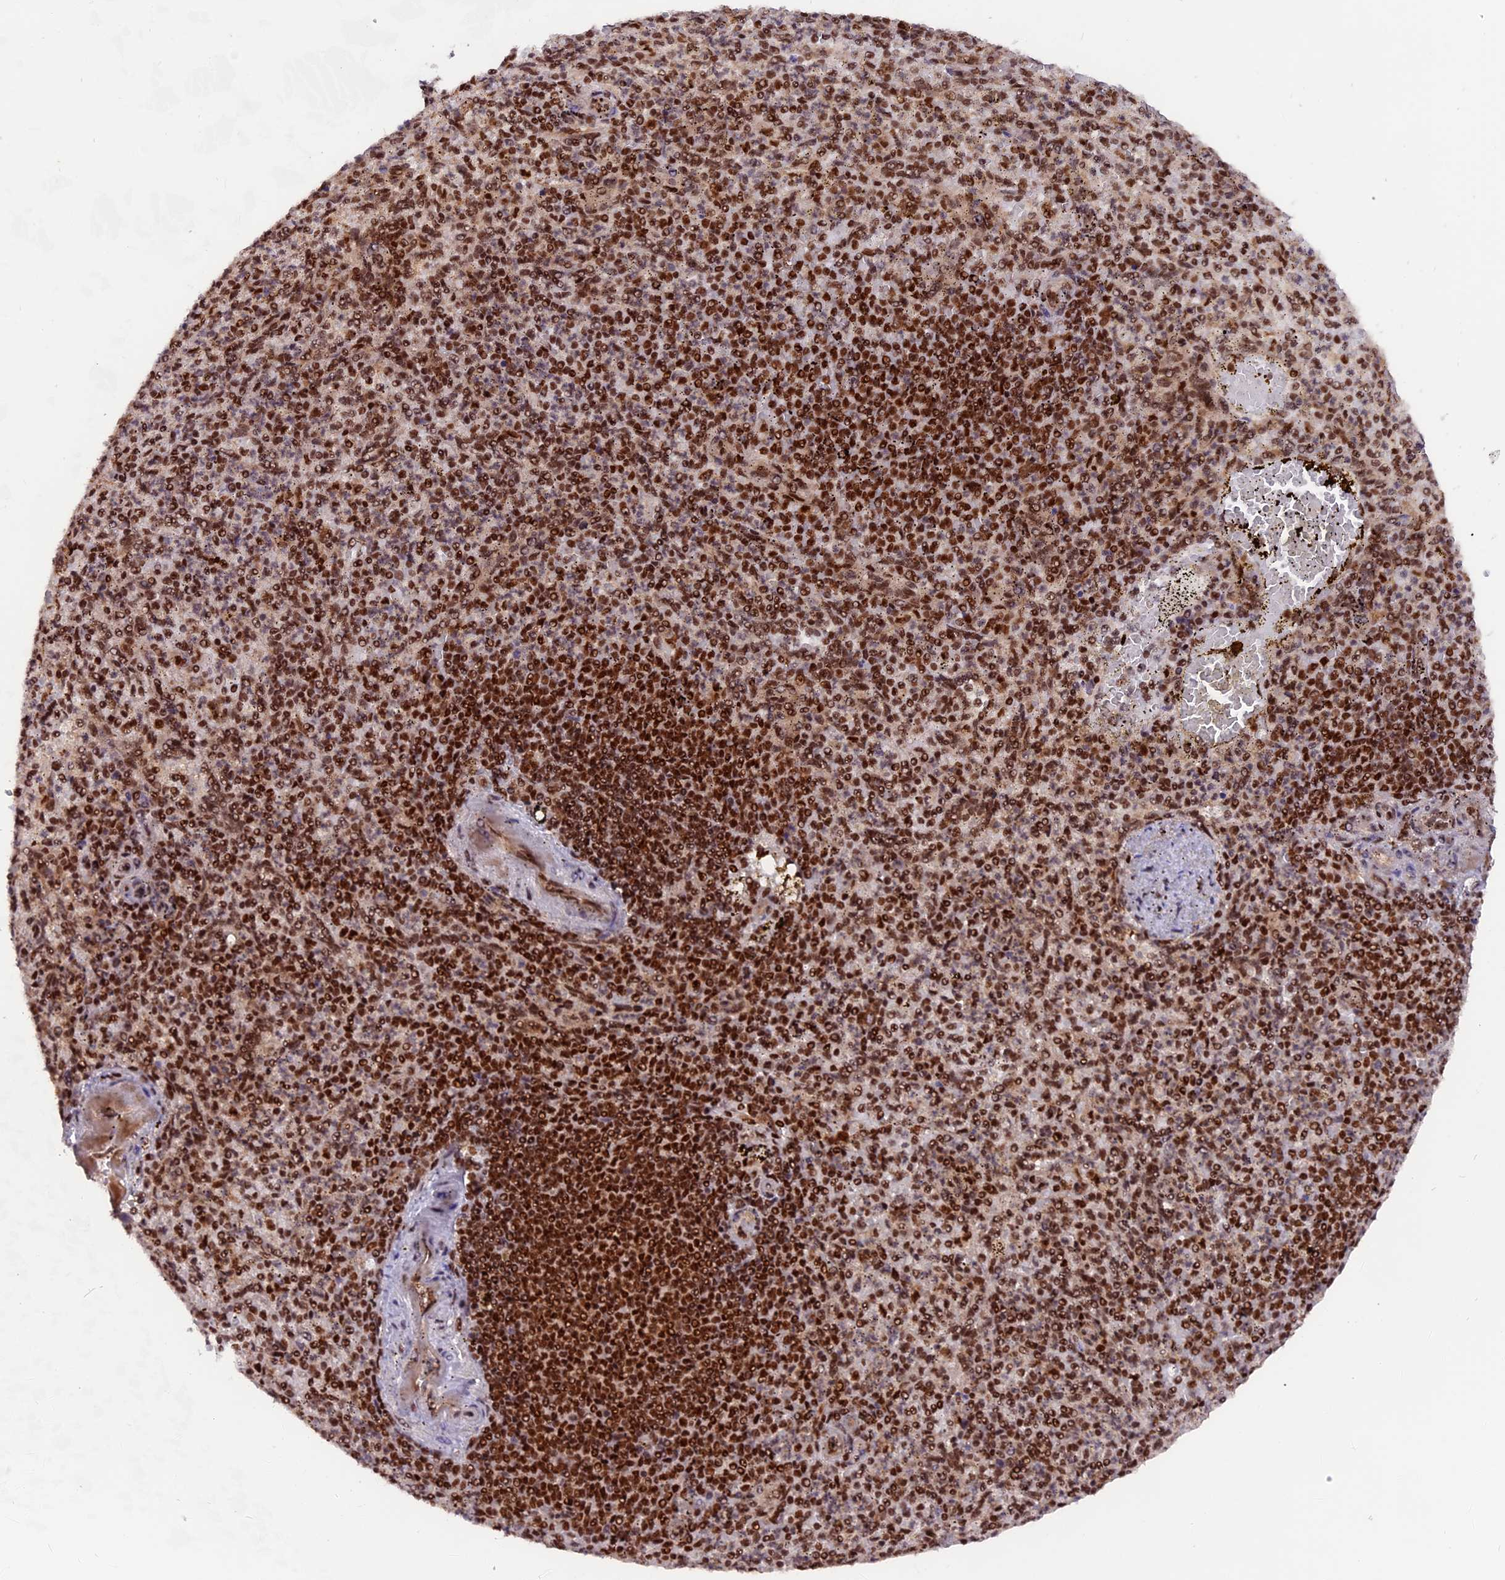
{"staining": {"intensity": "strong", "quantity": "25%-75%", "location": "nuclear"}, "tissue": "spleen", "cell_type": "Cells in red pulp", "image_type": "normal", "snomed": [{"axis": "morphology", "description": "Normal tissue, NOS"}, {"axis": "topography", "description": "Spleen"}], "caption": "A photomicrograph of spleen stained for a protein demonstrates strong nuclear brown staining in cells in red pulp.", "gene": "RAMACL", "patient": {"sex": "female", "age": 74}}